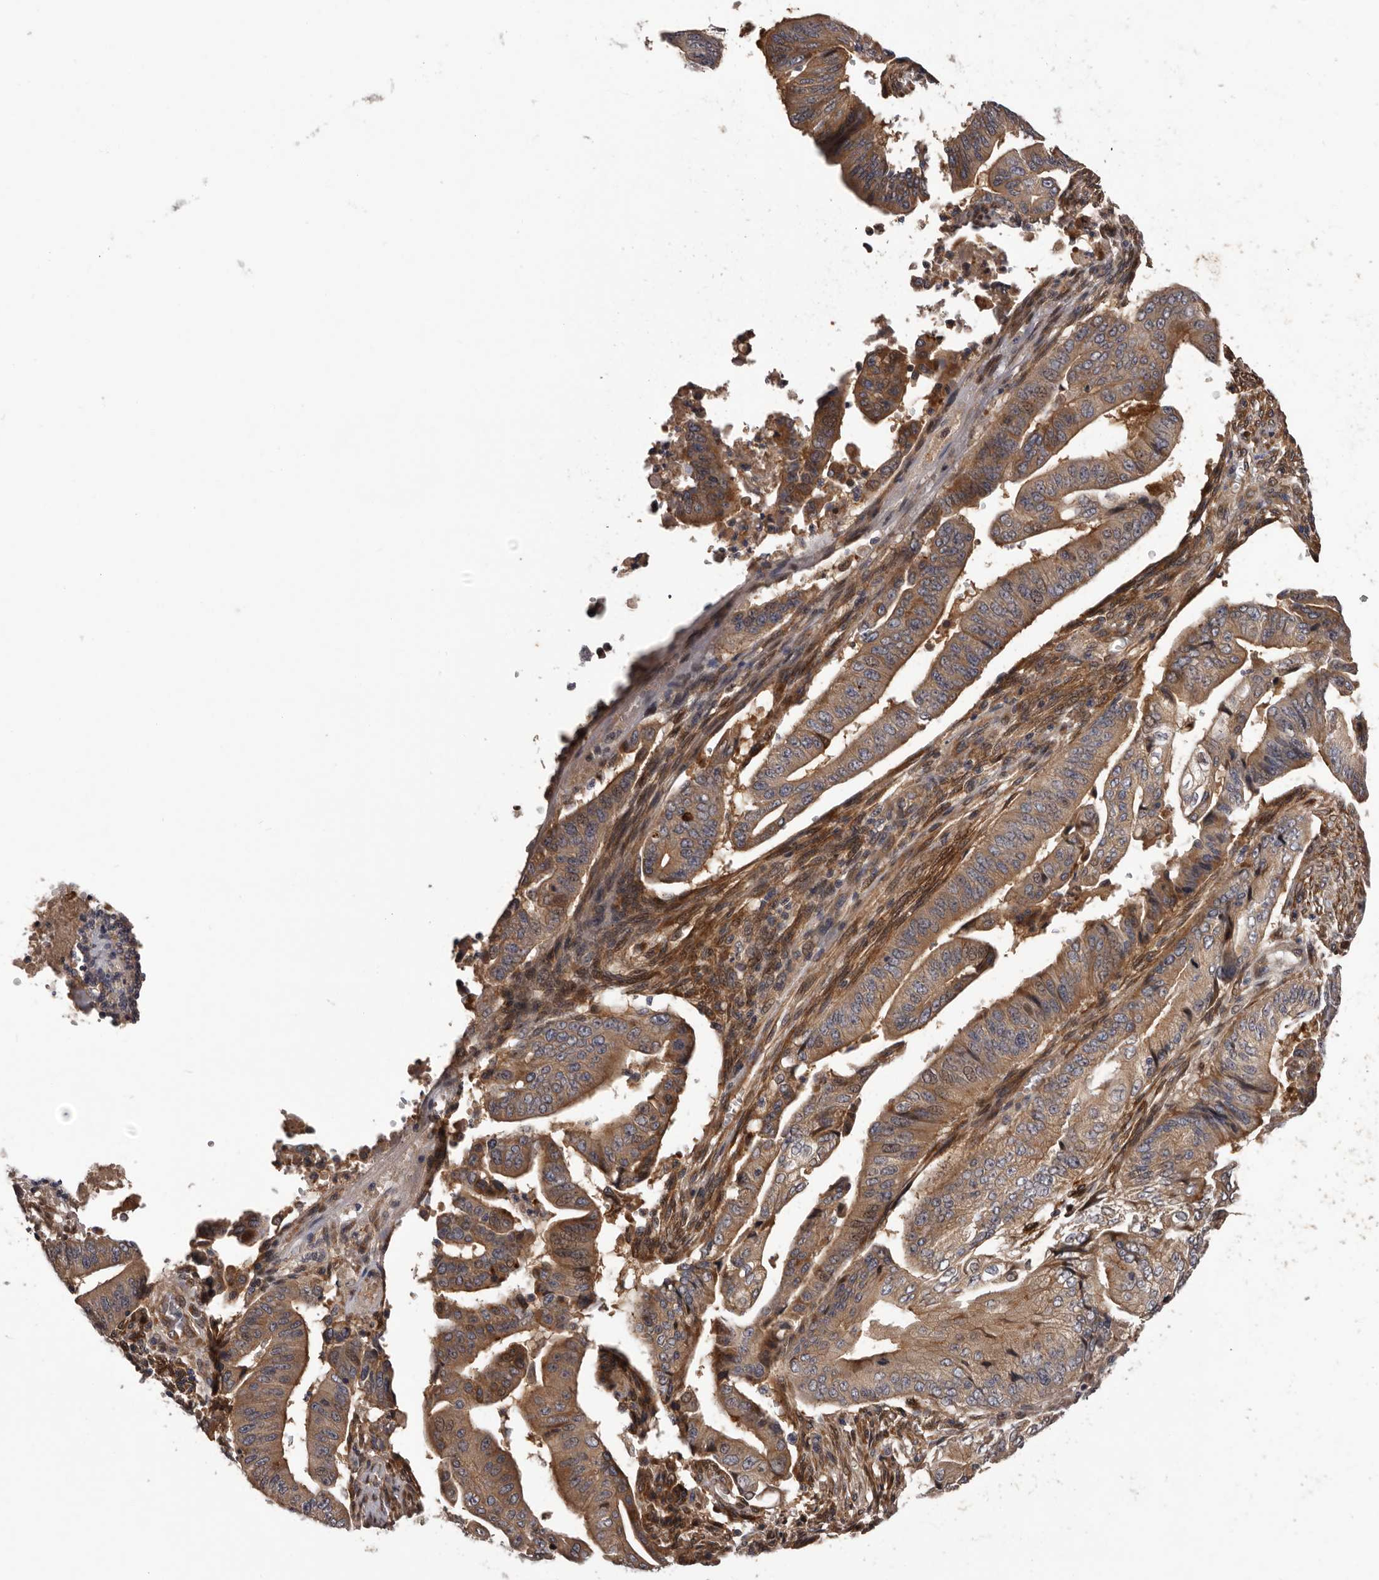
{"staining": {"intensity": "moderate", "quantity": ">75%", "location": "cytoplasmic/membranous"}, "tissue": "pancreatic cancer", "cell_type": "Tumor cells", "image_type": "cancer", "snomed": [{"axis": "morphology", "description": "Adenocarcinoma, NOS"}, {"axis": "topography", "description": "Pancreas"}], "caption": "Immunohistochemical staining of pancreatic cancer displays moderate cytoplasmic/membranous protein positivity in approximately >75% of tumor cells.", "gene": "PRKD1", "patient": {"sex": "female", "age": 77}}